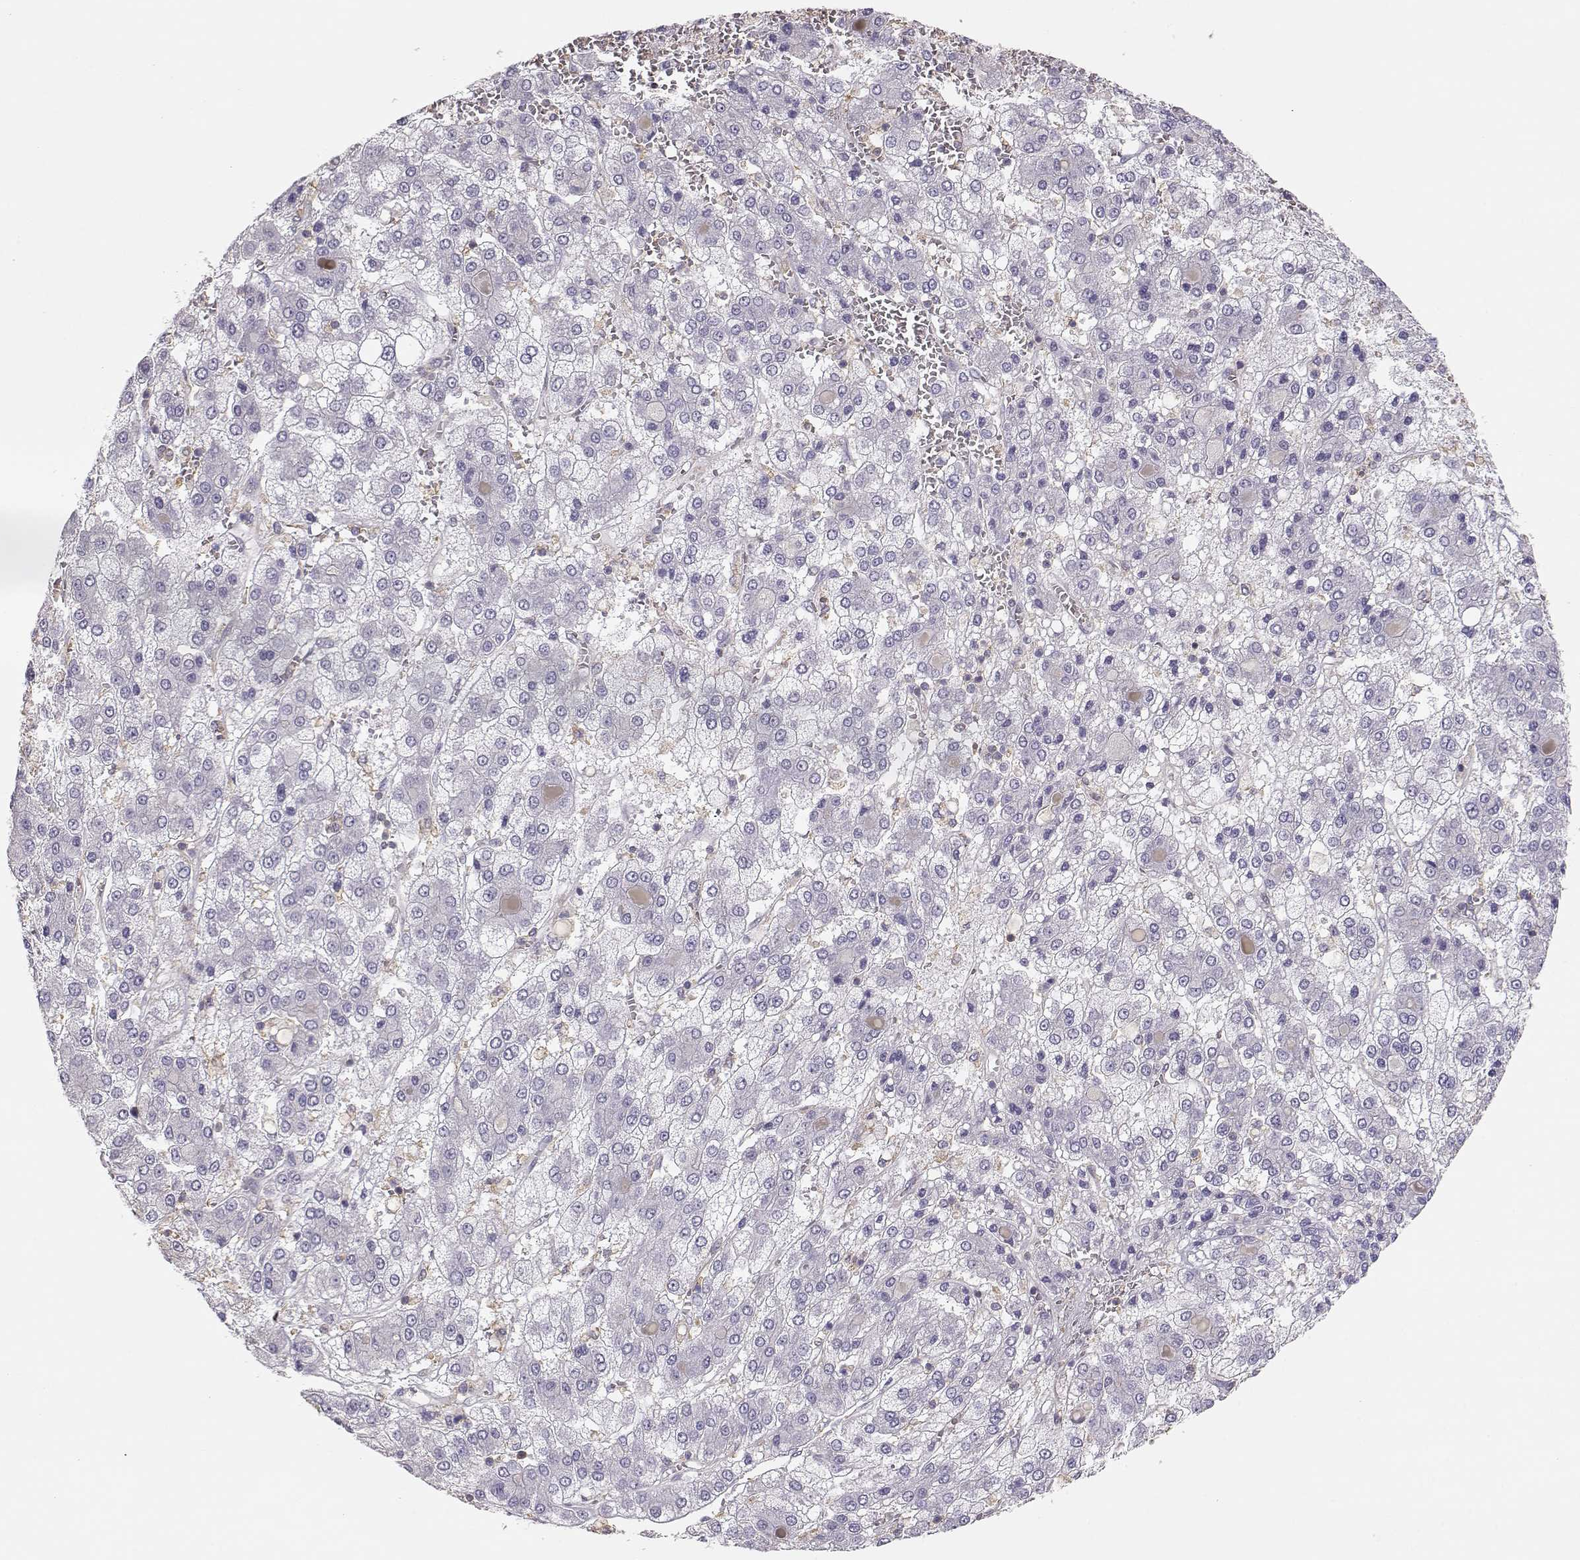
{"staining": {"intensity": "negative", "quantity": "none", "location": "none"}, "tissue": "liver cancer", "cell_type": "Tumor cells", "image_type": "cancer", "snomed": [{"axis": "morphology", "description": "Carcinoma, Hepatocellular, NOS"}, {"axis": "topography", "description": "Liver"}], "caption": "Hepatocellular carcinoma (liver) was stained to show a protein in brown. There is no significant expression in tumor cells.", "gene": "DAPL1", "patient": {"sex": "male", "age": 73}}